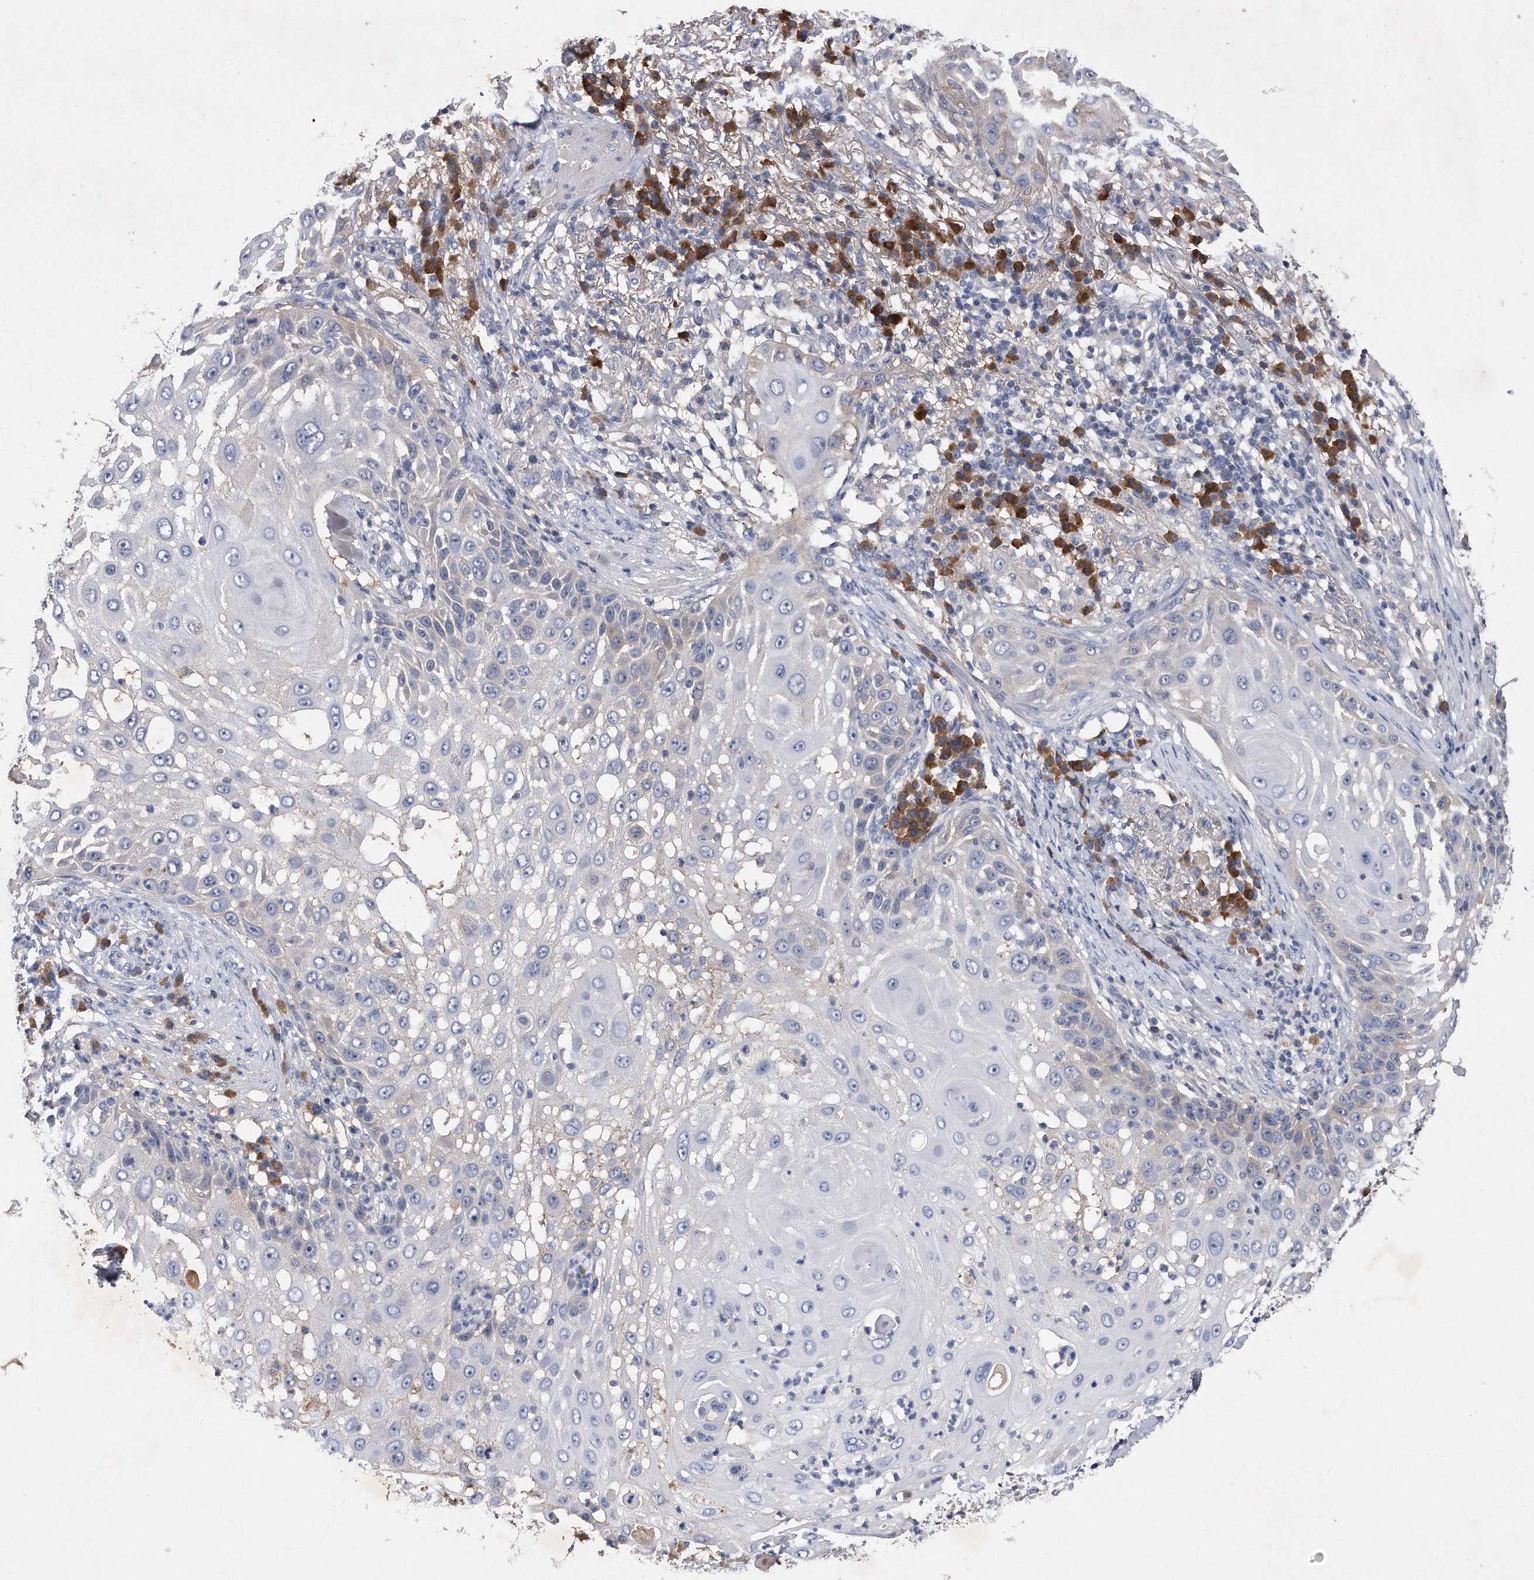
{"staining": {"intensity": "negative", "quantity": "none", "location": "none"}, "tissue": "skin cancer", "cell_type": "Tumor cells", "image_type": "cancer", "snomed": [{"axis": "morphology", "description": "Squamous cell carcinoma, NOS"}, {"axis": "topography", "description": "Skin"}], "caption": "There is no significant positivity in tumor cells of skin squamous cell carcinoma.", "gene": "ASNS", "patient": {"sex": "female", "age": 44}}